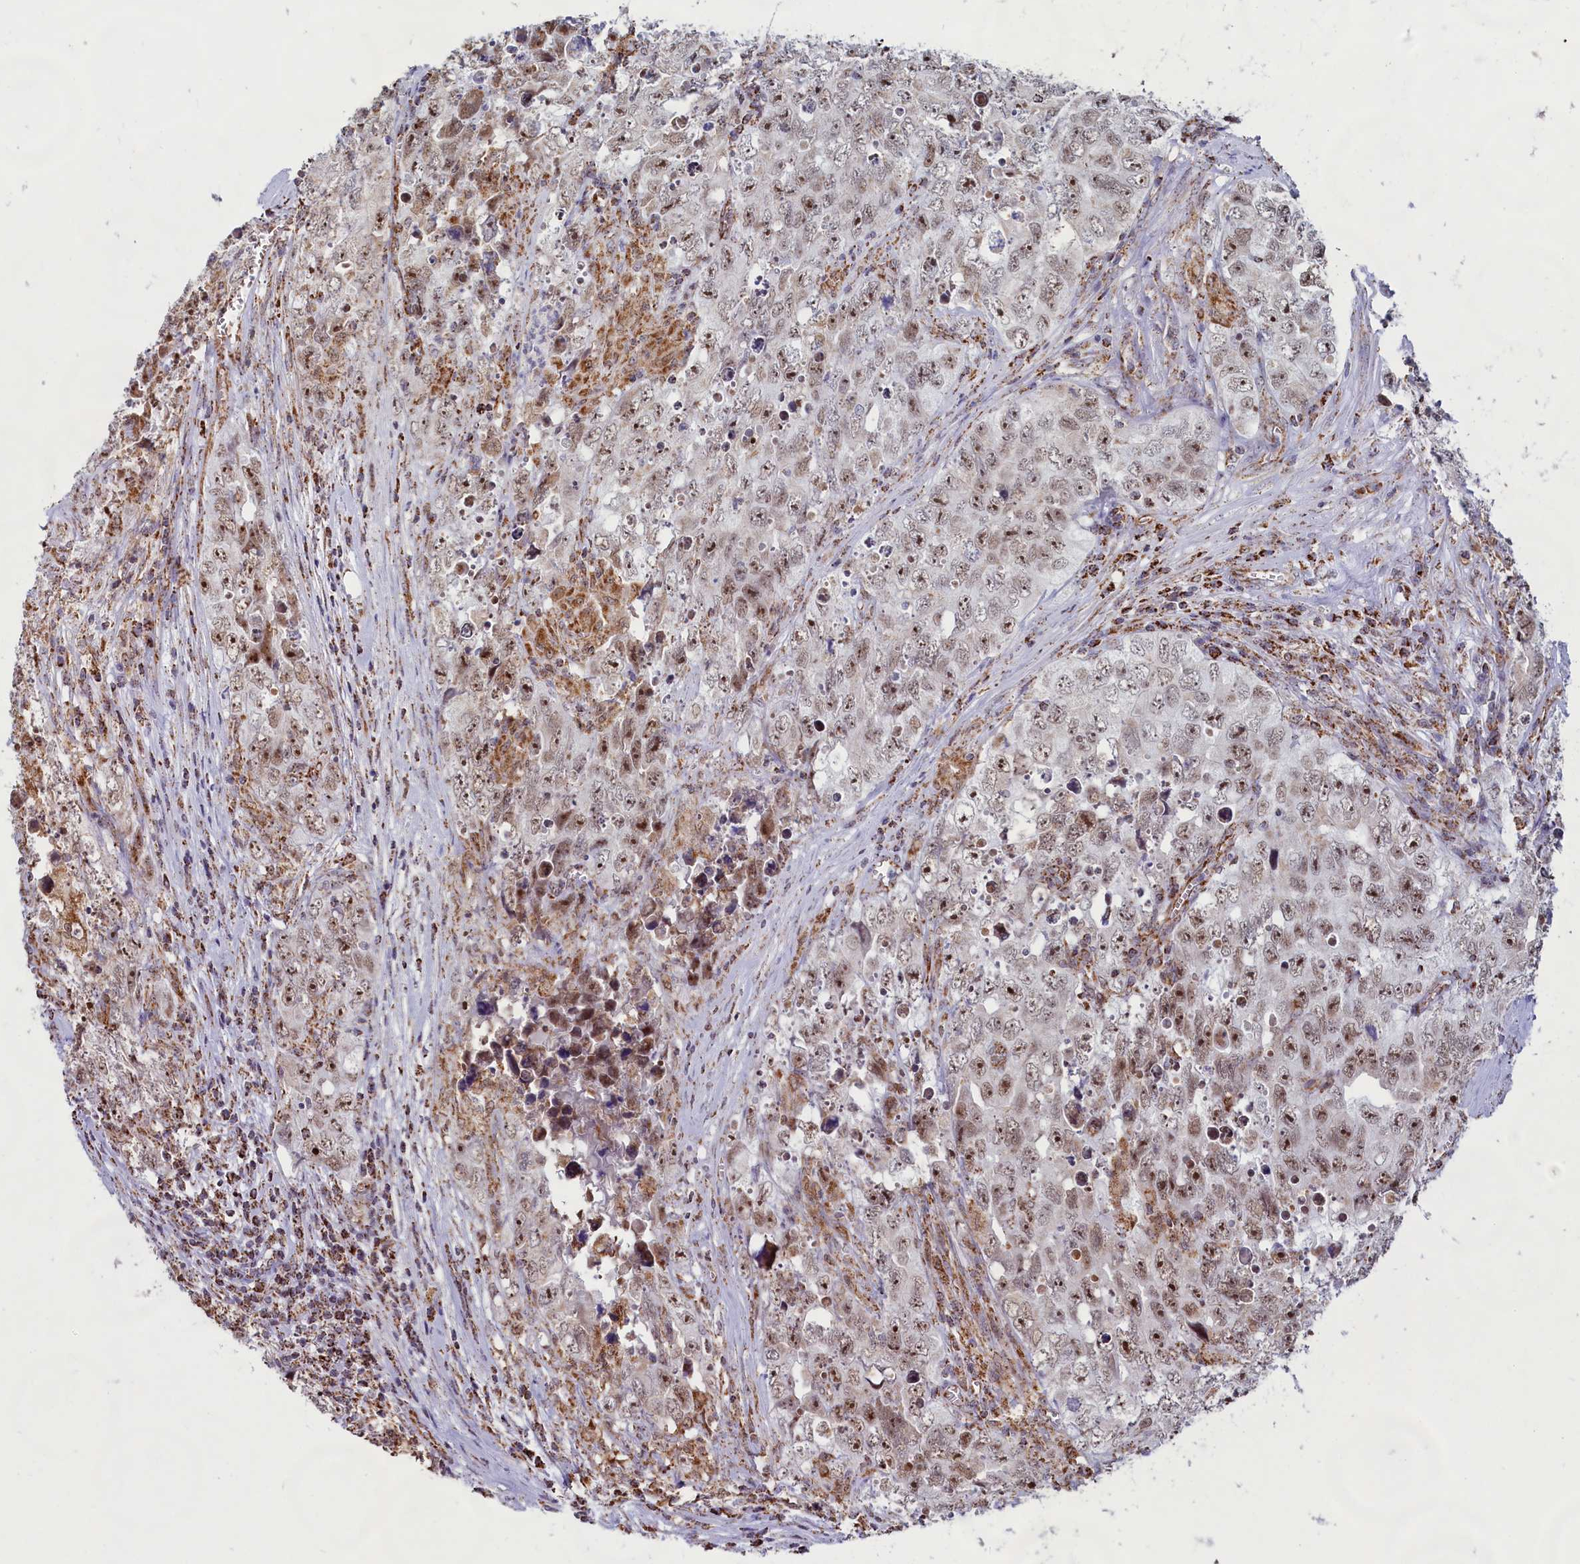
{"staining": {"intensity": "moderate", "quantity": ">75%", "location": "nuclear"}, "tissue": "testis cancer", "cell_type": "Tumor cells", "image_type": "cancer", "snomed": [{"axis": "morphology", "description": "Seminoma, NOS"}, {"axis": "morphology", "description": "Carcinoma, Embryonal, NOS"}, {"axis": "topography", "description": "Testis"}], "caption": "Testis seminoma tissue demonstrates moderate nuclear staining in approximately >75% of tumor cells (Brightfield microscopy of DAB IHC at high magnification).", "gene": "C1D", "patient": {"sex": "male", "age": 43}}